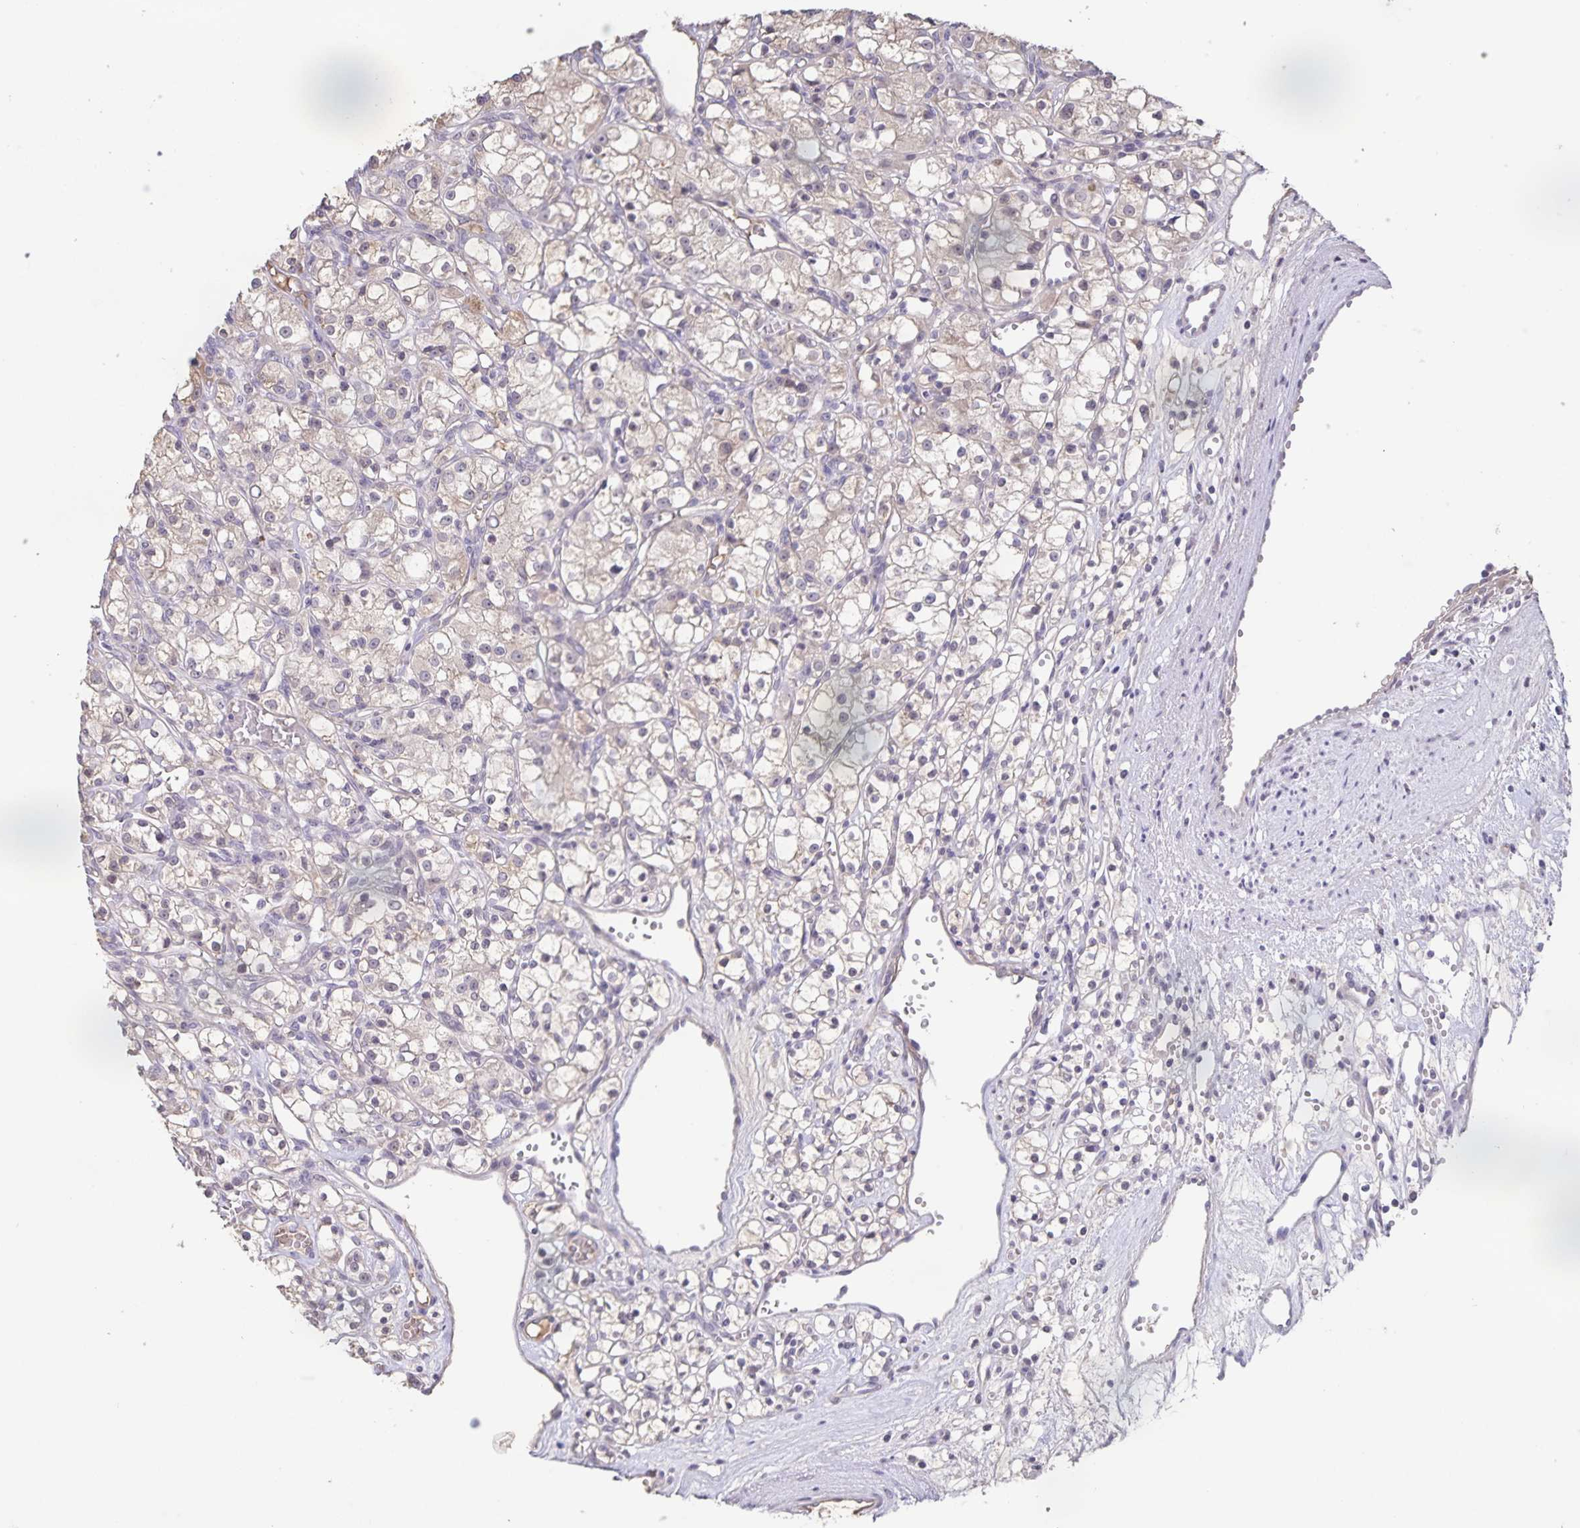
{"staining": {"intensity": "weak", "quantity": "<25%", "location": "cytoplasmic/membranous"}, "tissue": "renal cancer", "cell_type": "Tumor cells", "image_type": "cancer", "snomed": [{"axis": "morphology", "description": "Adenocarcinoma, NOS"}, {"axis": "topography", "description": "Kidney"}], "caption": "High magnification brightfield microscopy of renal cancer (adenocarcinoma) stained with DAB (brown) and counterstained with hematoxylin (blue): tumor cells show no significant positivity.", "gene": "INSL5", "patient": {"sex": "female", "age": 59}}